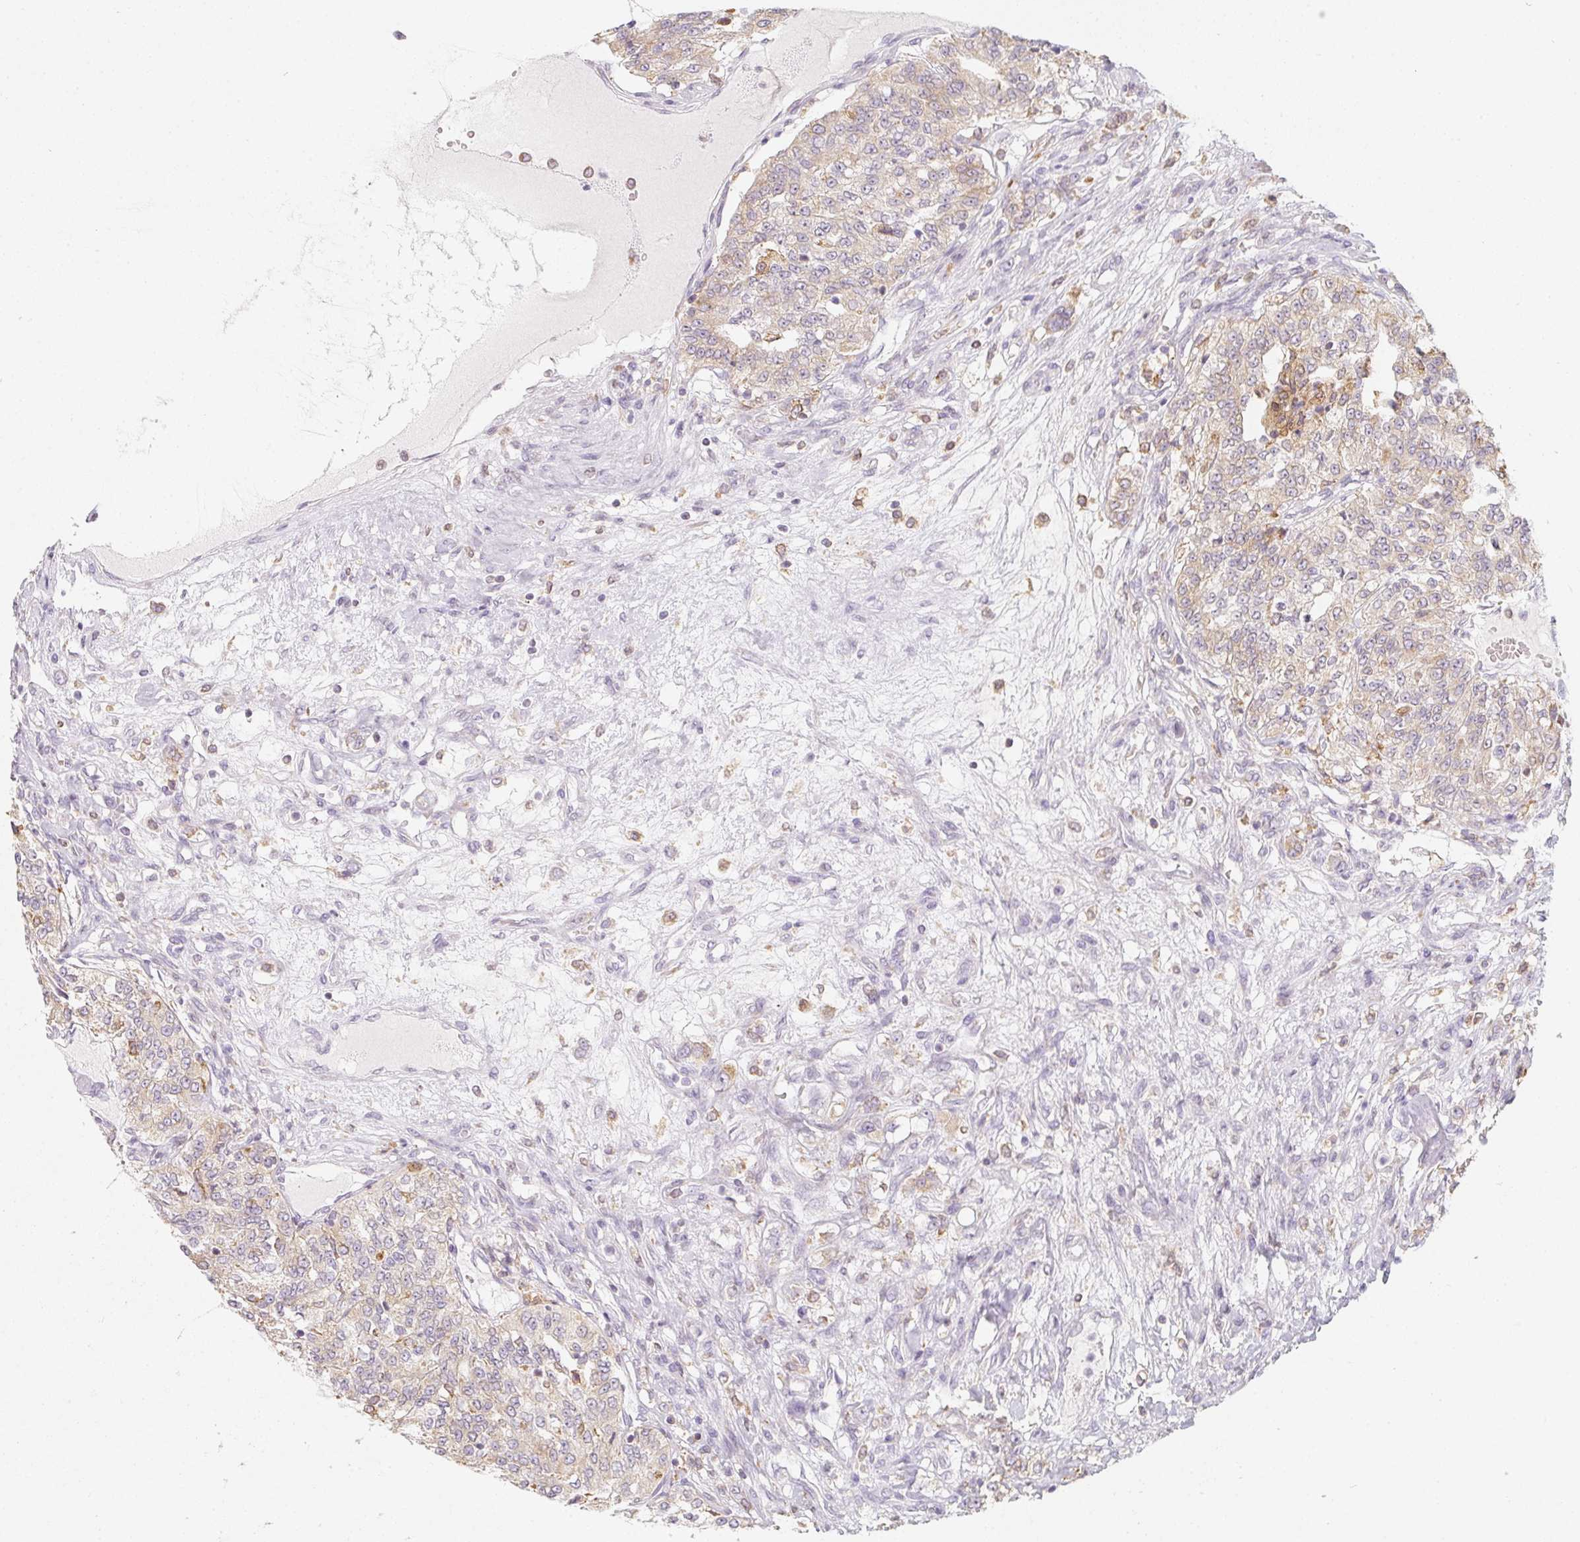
{"staining": {"intensity": "weak", "quantity": "25%-75%", "location": "cytoplasmic/membranous"}, "tissue": "renal cancer", "cell_type": "Tumor cells", "image_type": "cancer", "snomed": [{"axis": "morphology", "description": "Adenocarcinoma, NOS"}, {"axis": "topography", "description": "Kidney"}], "caption": "Protein staining of adenocarcinoma (renal) tissue exhibits weak cytoplasmic/membranous positivity in about 25%-75% of tumor cells.", "gene": "SOAT1", "patient": {"sex": "female", "age": 63}}